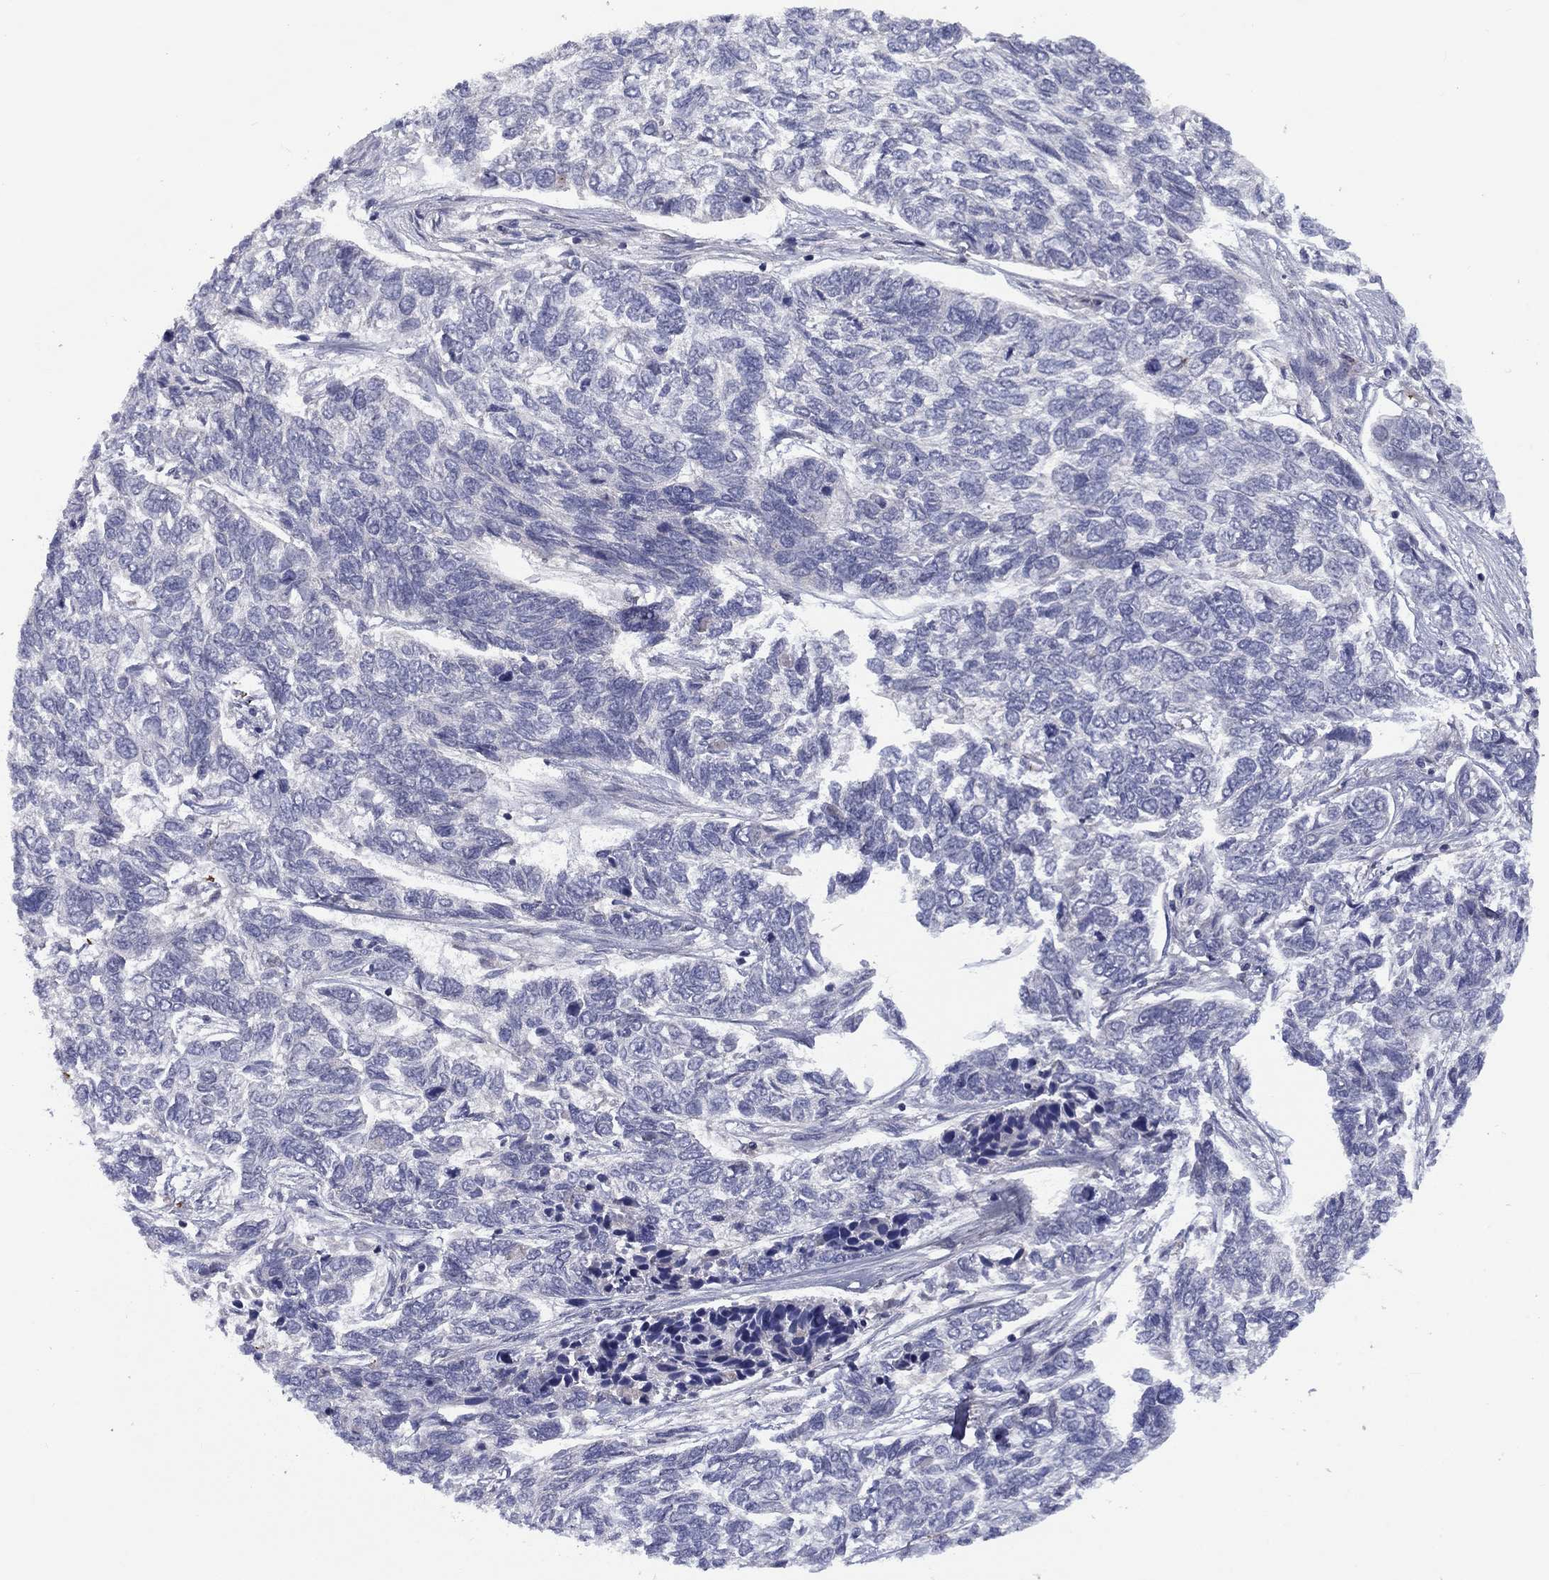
{"staining": {"intensity": "negative", "quantity": "none", "location": "none"}, "tissue": "skin cancer", "cell_type": "Tumor cells", "image_type": "cancer", "snomed": [{"axis": "morphology", "description": "Basal cell carcinoma"}, {"axis": "topography", "description": "Skin"}], "caption": "There is no significant staining in tumor cells of basal cell carcinoma (skin).", "gene": "CACNA1A", "patient": {"sex": "female", "age": 65}}